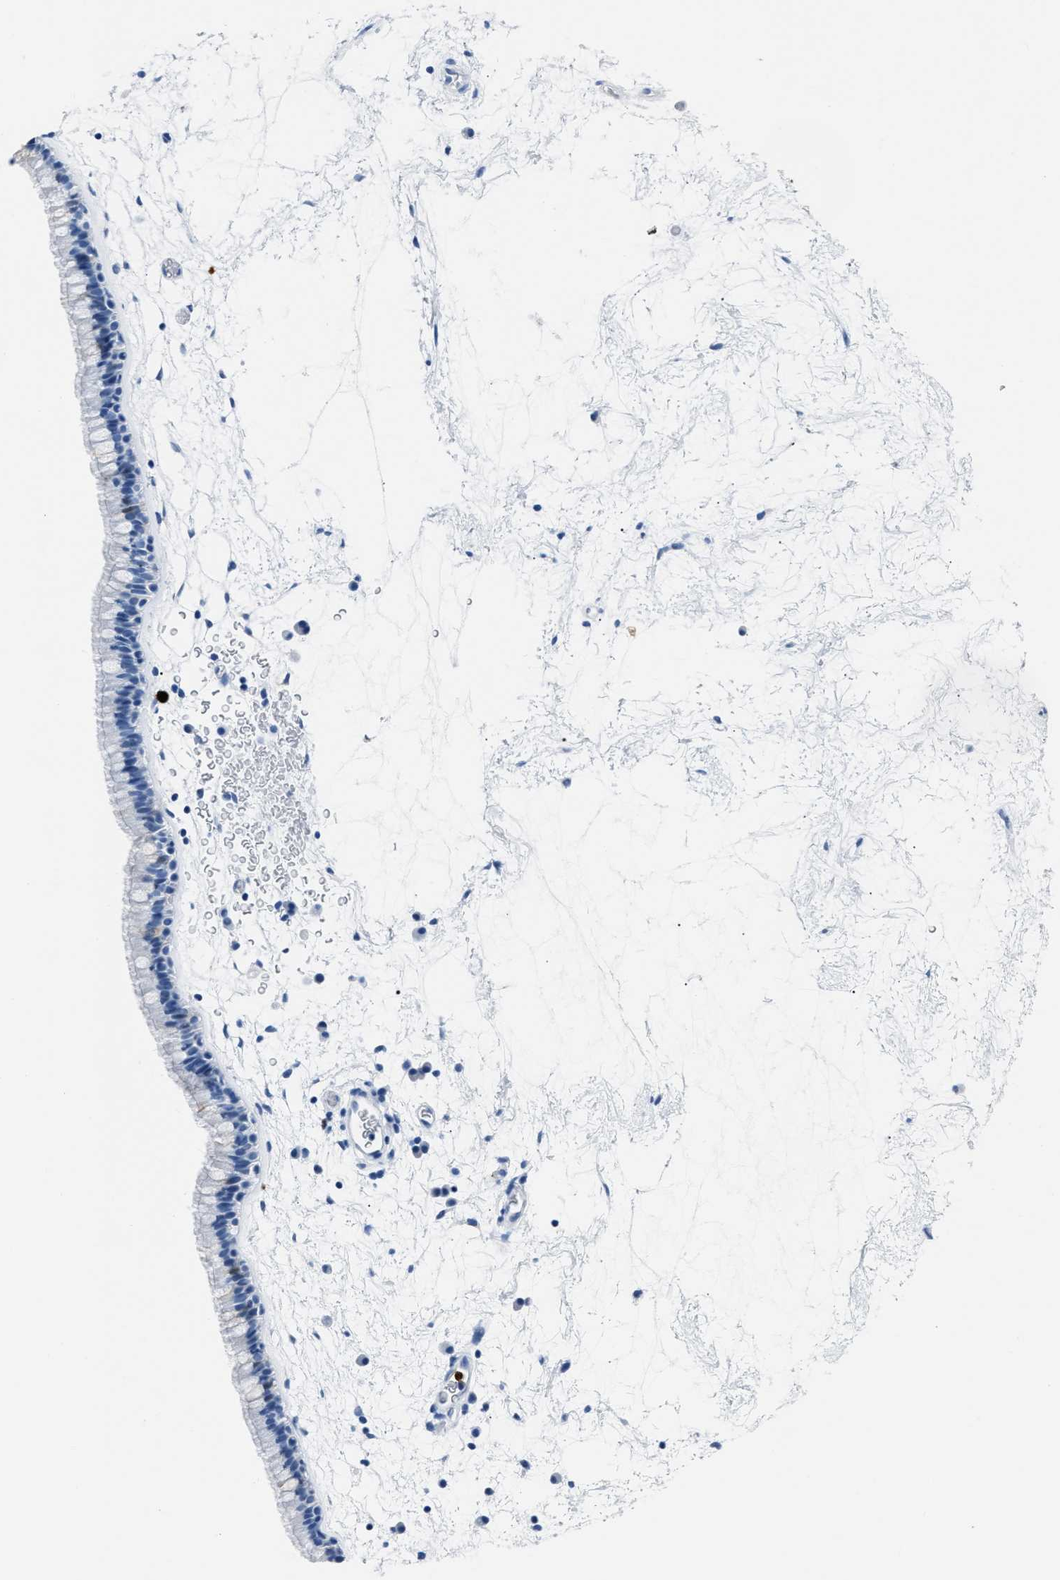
{"staining": {"intensity": "negative", "quantity": "none", "location": "none"}, "tissue": "nasopharynx", "cell_type": "Respiratory epithelial cells", "image_type": "normal", "snomed": [{"axis": "morphology", "description": "Normal tissue, NOS"}, {"axis": "morphology", "description": "Inflammation, NOS"}, {"axis": "topography", "description": "Nasopharynx"}], "caption": "Benign nasopharynx was stained to show a protein in brown. There is no significant positivity in respiratory epithelial cells. (Stains: DAB (3,3'-diaminobenzidine) immunohistochemistry with hematoxylin counter stain, Microscopy: brightfield microscopy at high magnification).", "gene": "S100P", "patient": {"sex": "male", "age": 48}}